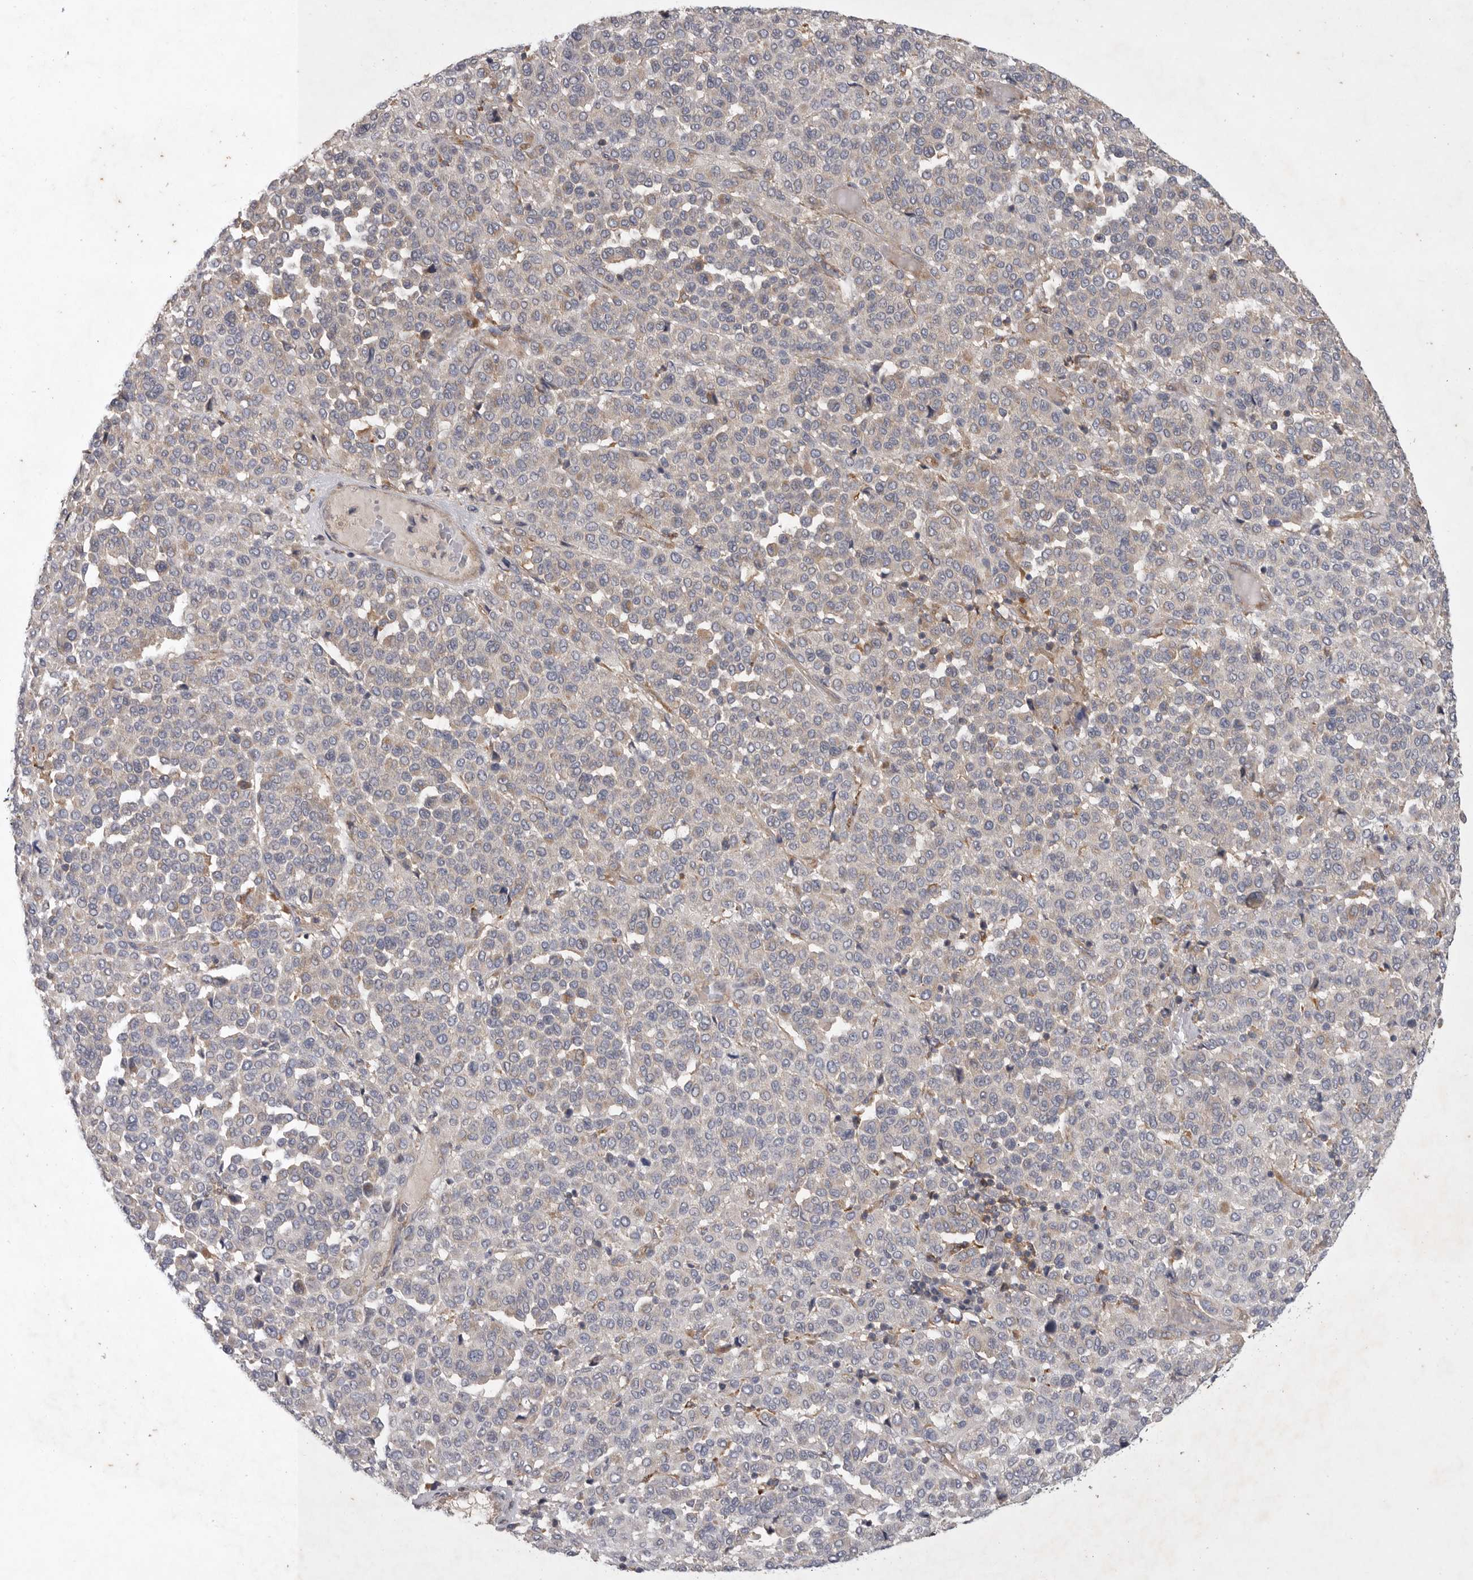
{"staining": {"intensity": "negative", "quantity": "none", "location": "none"}, "tissue": "melanoma", "cell_type": "Tumor cells", "image_type": "cancer", "snomed": [{"axis": "morphology", "description": "Malignant melanoma, Metastatic site"}, {"axis": "topography", "description": "Pancreas"}], "caption": "Malignant melanoma (metastatic site) was stained to show a protein in brown. There is no significant positivity in tumor cells.", "gene": "C1orf109", "patient": {"sex": "female", "age": 30}}